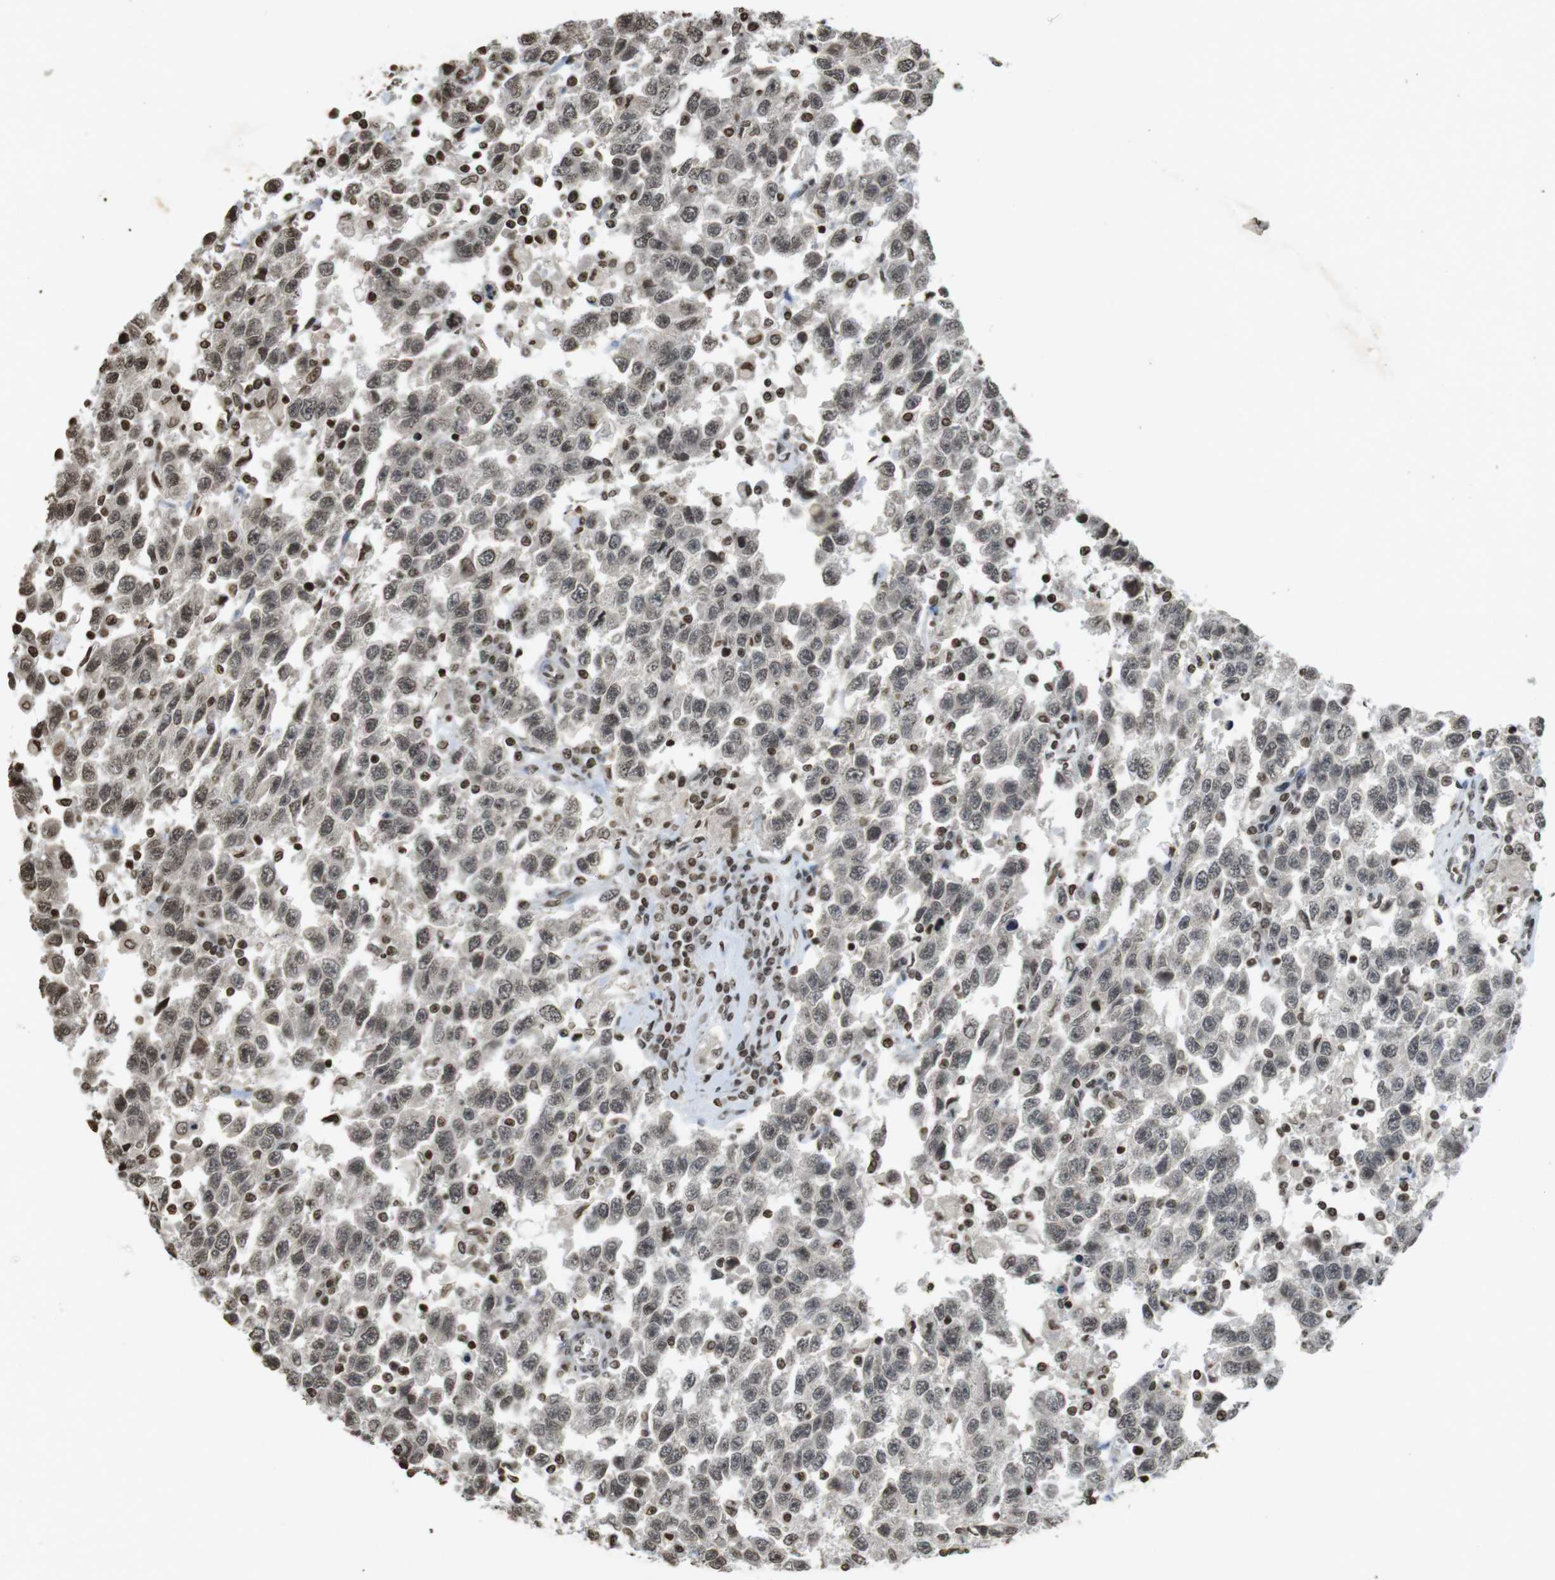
{"staining": {"intensity": "weak", "quantity": "25%-75%", "location": "cytoplasmic/membranous,nuclear"}, "tissue": "testis cancer", "cell_type": "Tumor cells", "image_type": "cancer", "snomed": [{"axis": "morphology", "description": "Seminoma, NOS"}, {"axis": "topography", "description": "Testis"}], "caption": "Protein staining by IHC exhibits weak cytoplasmic/membranous and nuclear staining in approximately 25%-75% of tumor cells in seminoma (testis). The staining was performed using DAB, with brown indicating positive protein expression. Nuclei are stained blue with hematoxylin.", "gene": "FOXA3", "patient": {"sex": "male", "age": 41}}